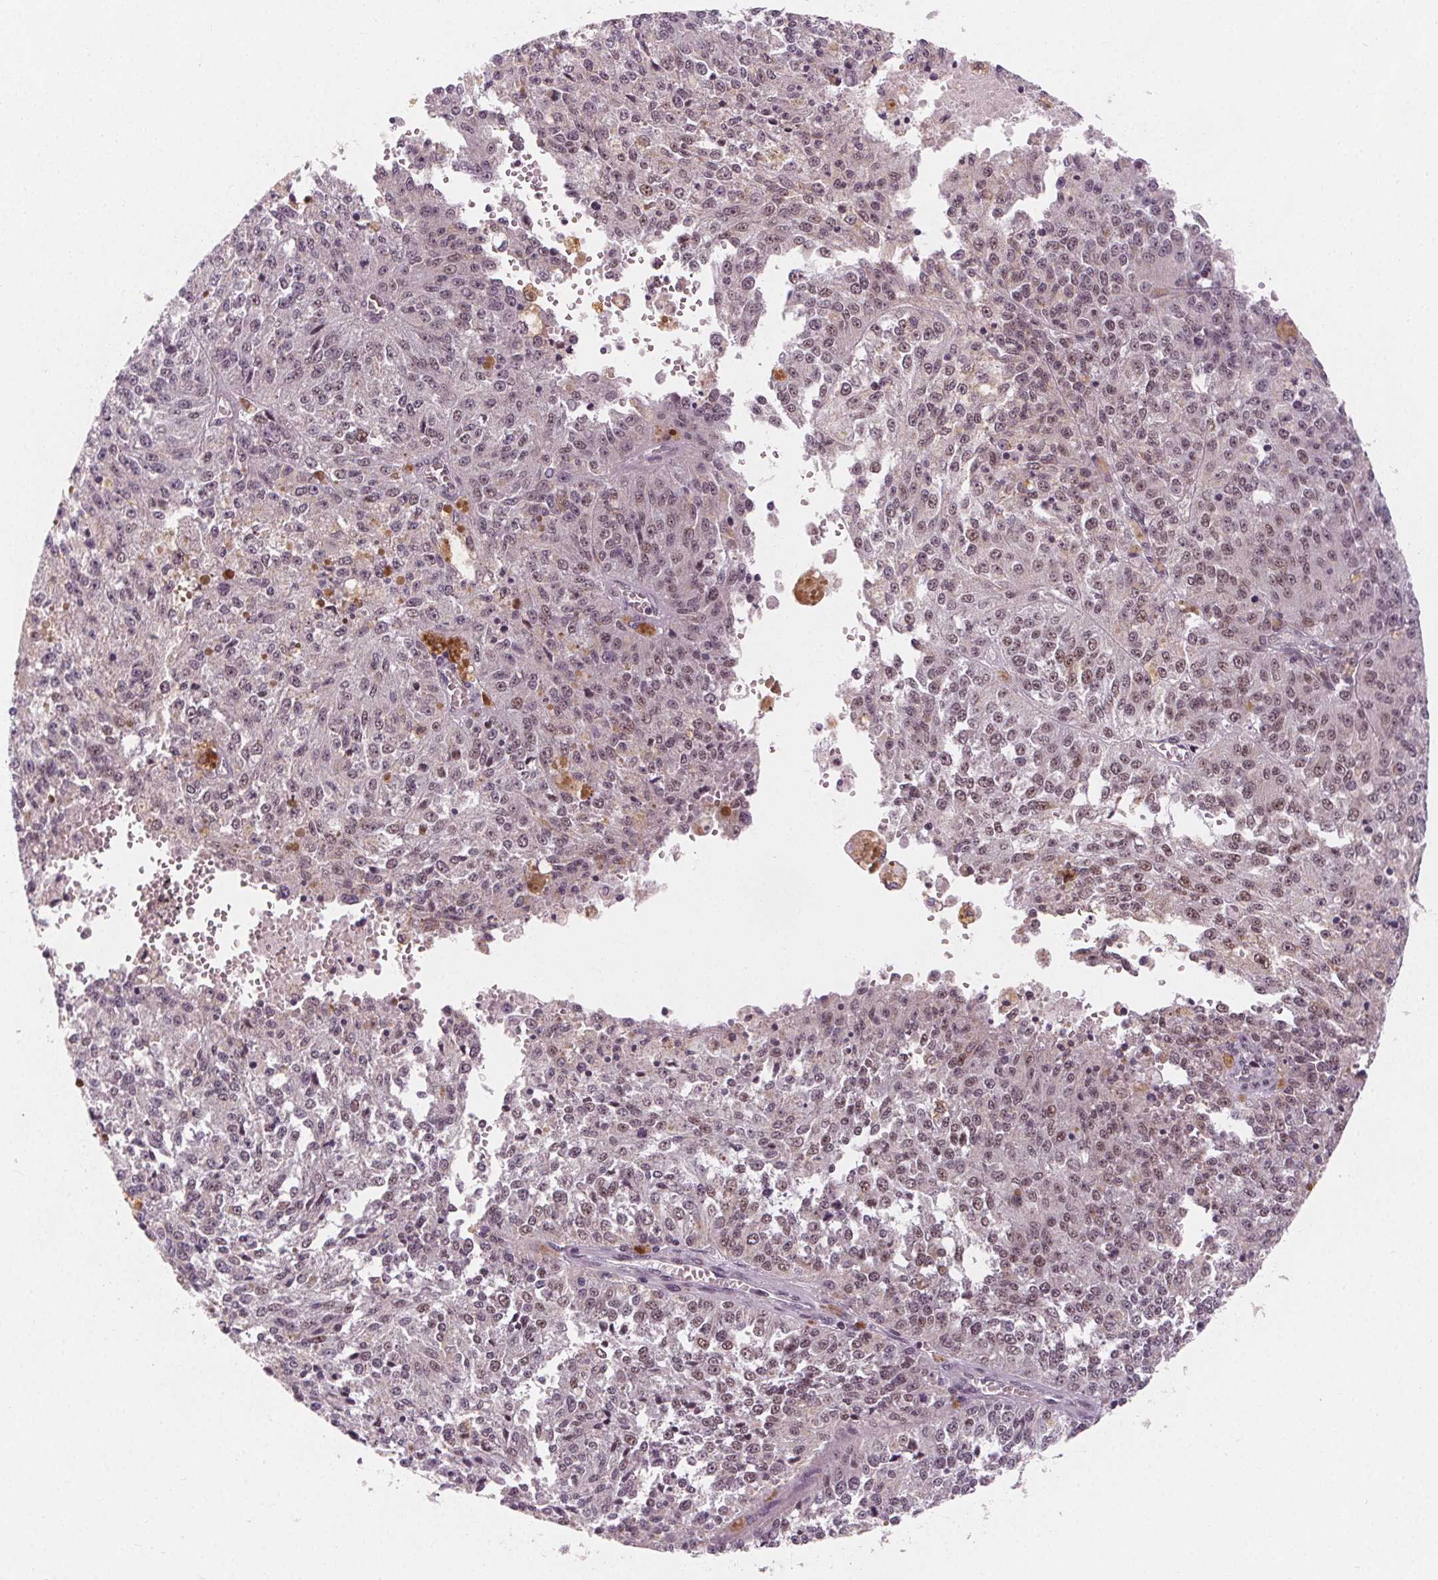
{"staining": {"intensity": "moderate", "quantity": "25%-75%", "location": "nuclear"}, "tissue": "melanoma", "cell_type": "Tumor cells", "image_type": "cancer", "snomed": [{"axis": "morphology", "description": "Malignant melanoma, Metastatic site"}, {"axis": "topography", "description": "Lymph node"}], "caption": "Immunohistochemistry photomicrograph of malignant melanoma (metastatic site) stained for a protein (brown), which demonstrates medium levels of moderate nuclear expression in approximately 25%-75% of tumor cells.", "gene": "DPM2", "patient": {"sex": "female", "age": 64}}